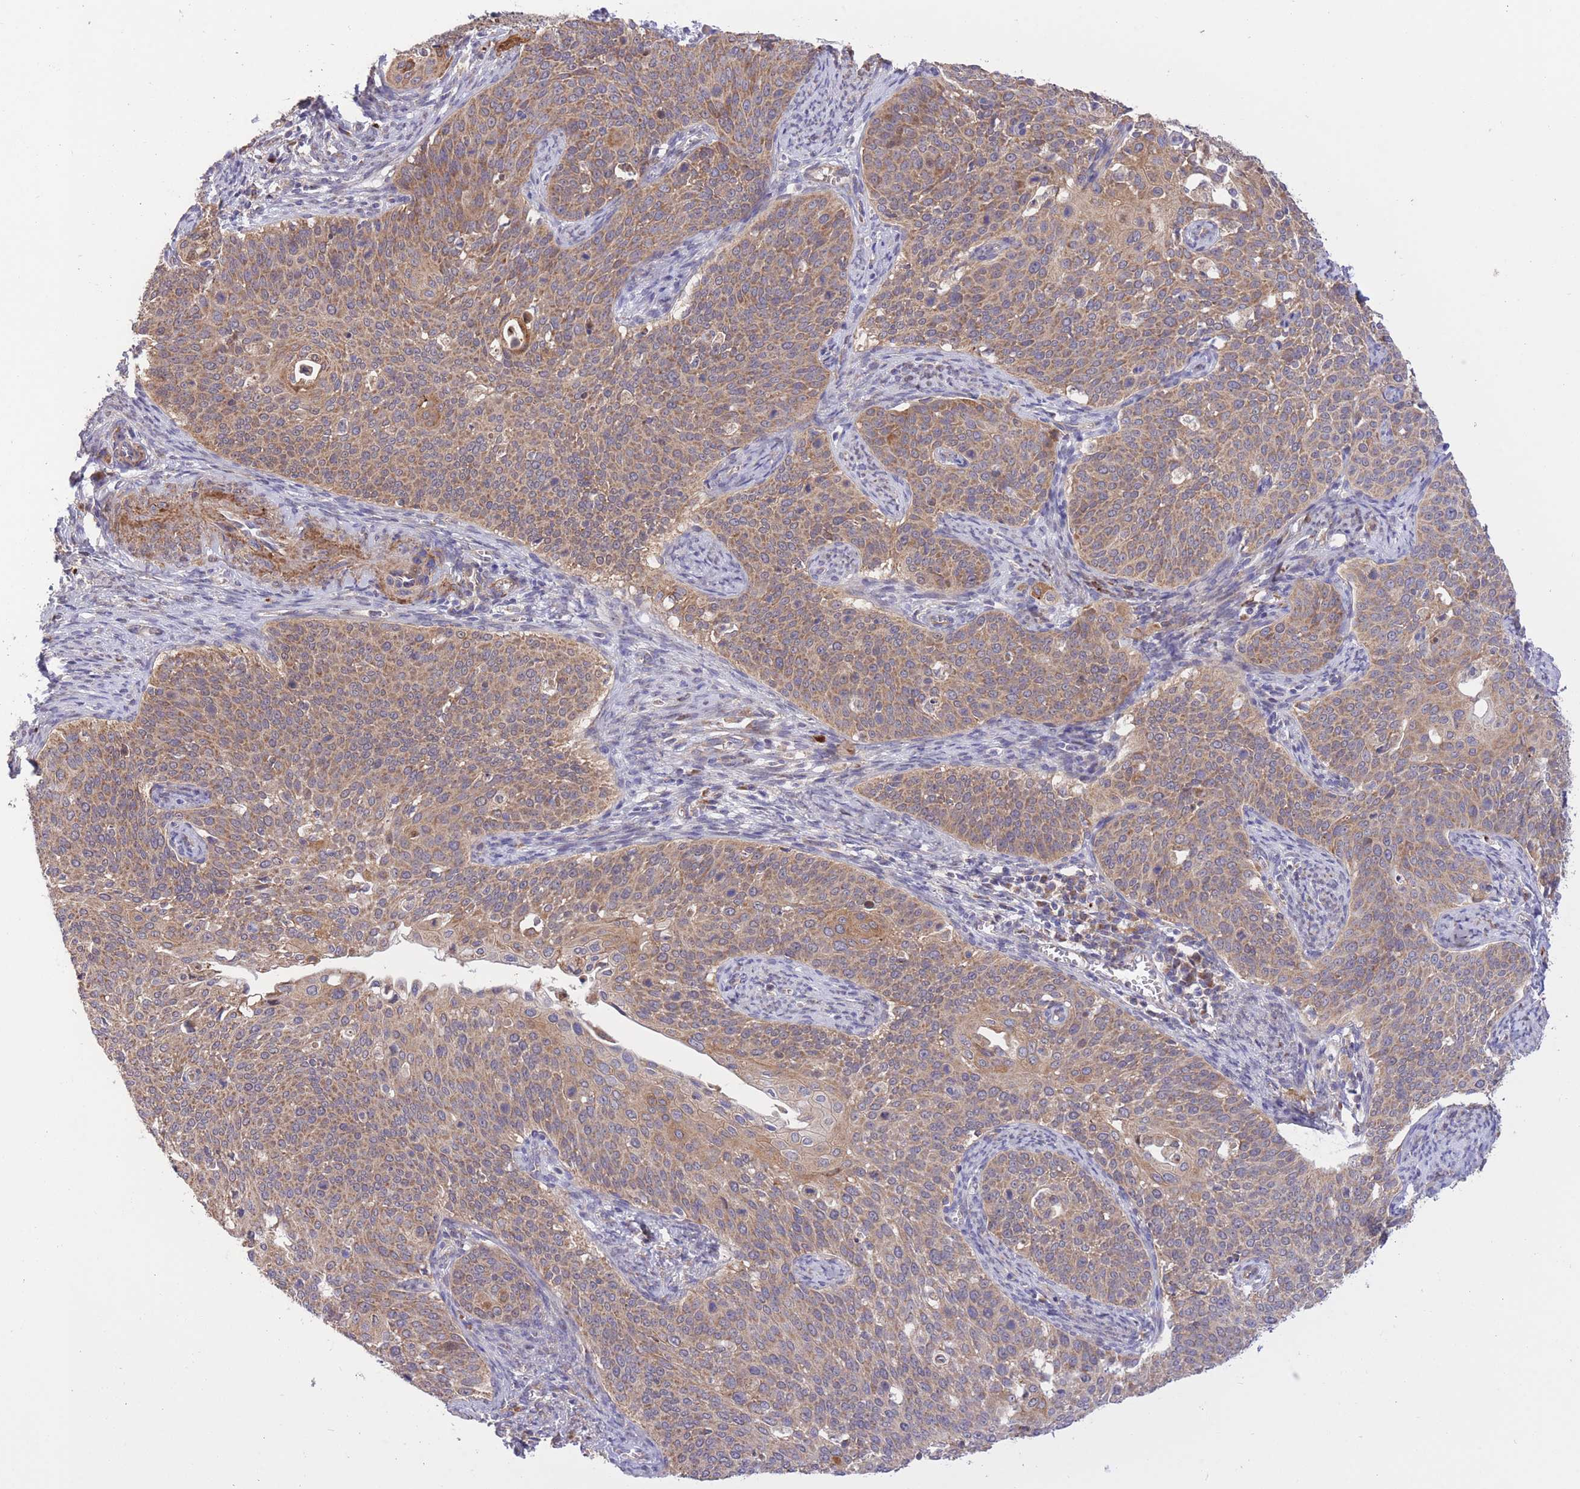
{"staining": {"intensity": "moderate", "quantity": ">75%", "location": "cytoplasmic/membranous"}, "tissue": "cervical cancer", "cell_type": "Tumor cells", "image_type": "cancer", "snomed": [{"axis": "morphology", "description": "Squamous cell carcinoma, NOS"}, {"axis": "topography", "description": "Cervix"}], "caption": "An image showing moderate cytoplasmic/membranous expression in about >75% of tumor cells in cervical squamous cell carcinoma, as visualized by brown immunohistochemical staining.", "gene": "ATP13A2", "patient": {"sex": "female", "age": 44}}